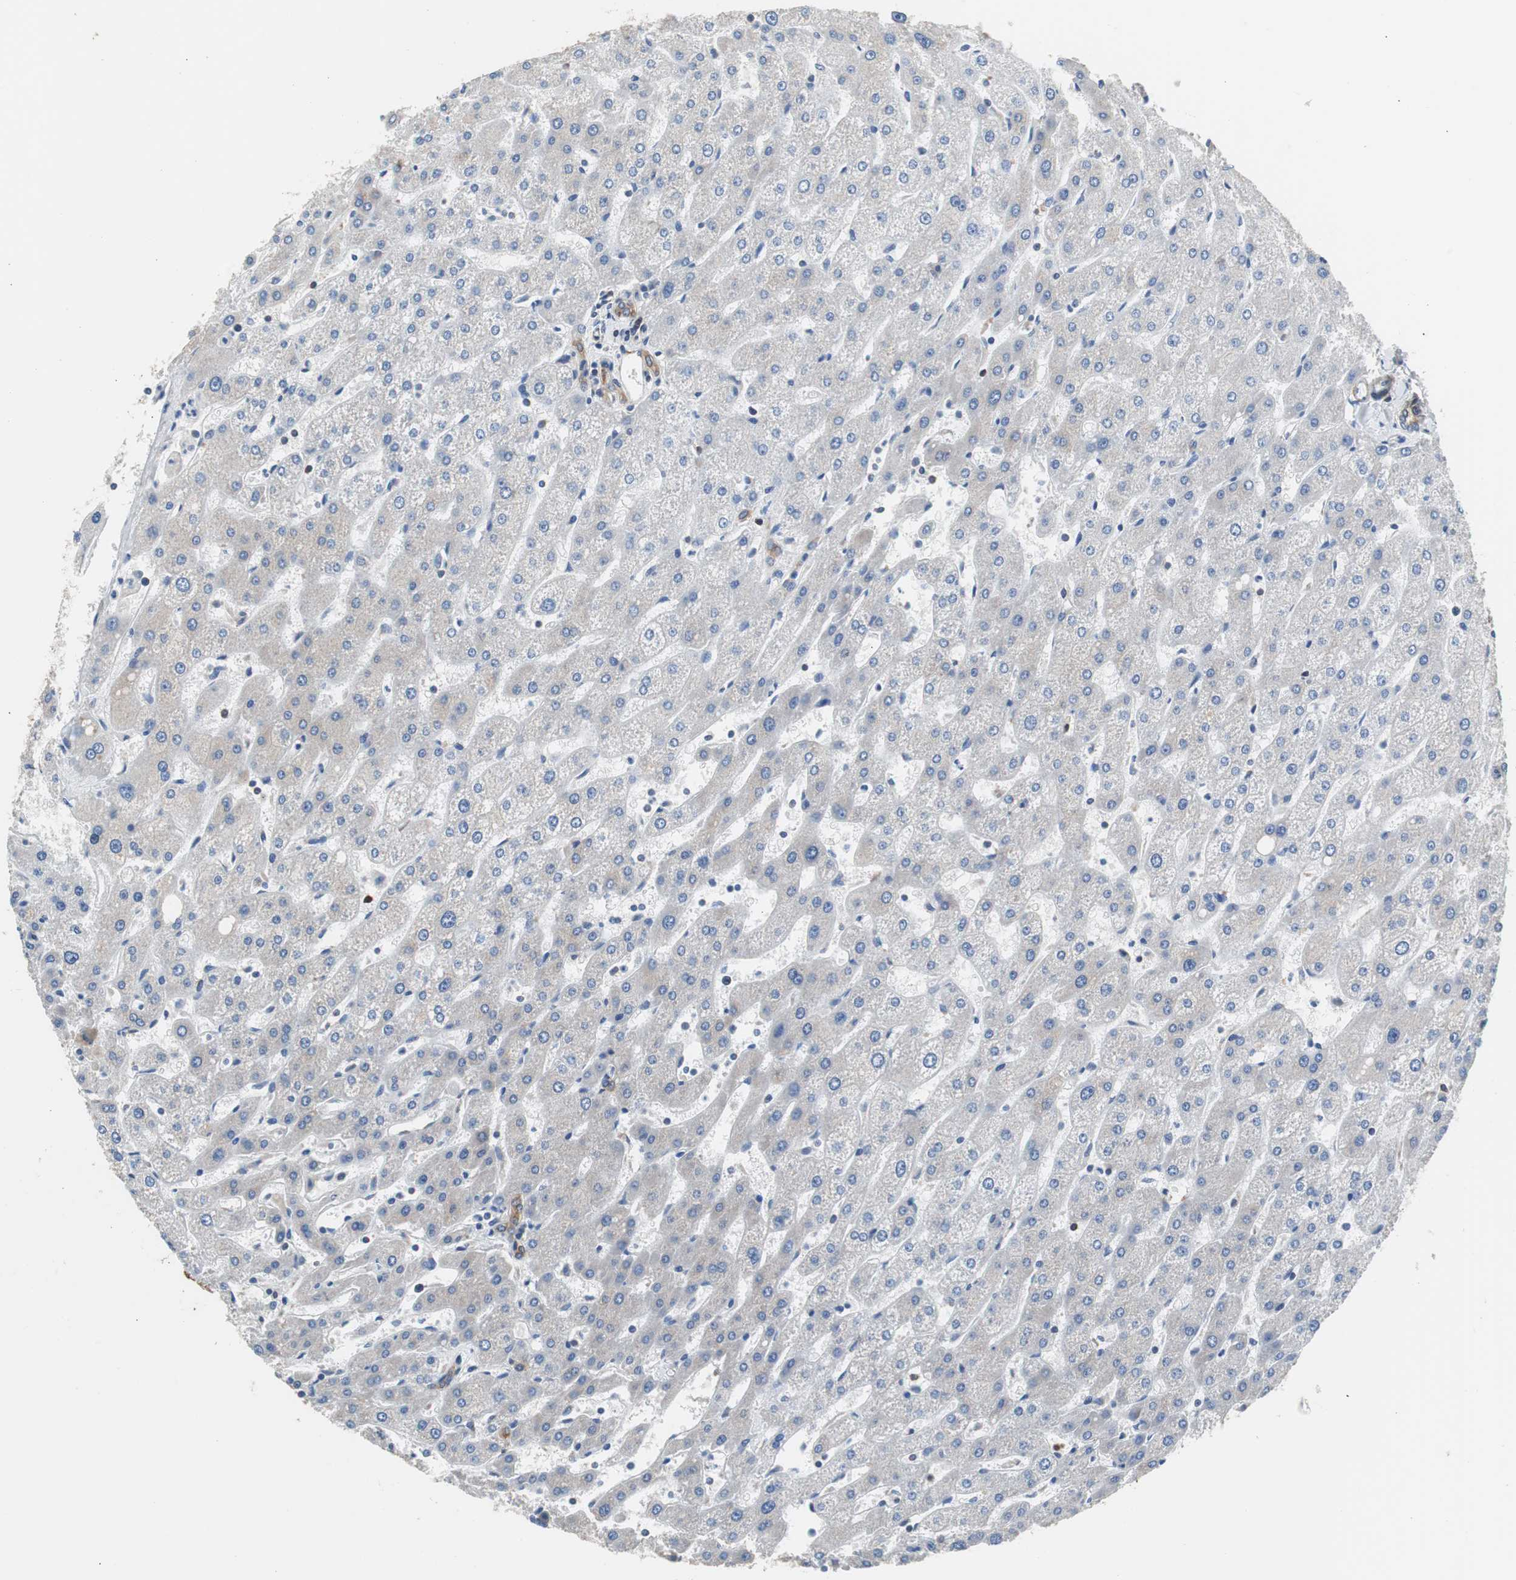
{"staining": {"intensity": "moderate", "quantity": ">75%", "location": "cytoplasmic/membranous"}, "tissue": "liver", "cell_type": "Cholangiocytes", "image_type": "normal", "snomed": [{"axis": "morphology", "description": "Normal tissue, NOS"}, {"axis": "topography", "description": "Liver"}], "caption": "Moderate cytoplasmic/membranous positivity is identified in approximately >75% of cholangiocytes in benign liver. The protein is shown in brown color, while the nuclei are stained blue.", "gene": "PBXIP1", "patient": {"sex": "male", "age": 67}}